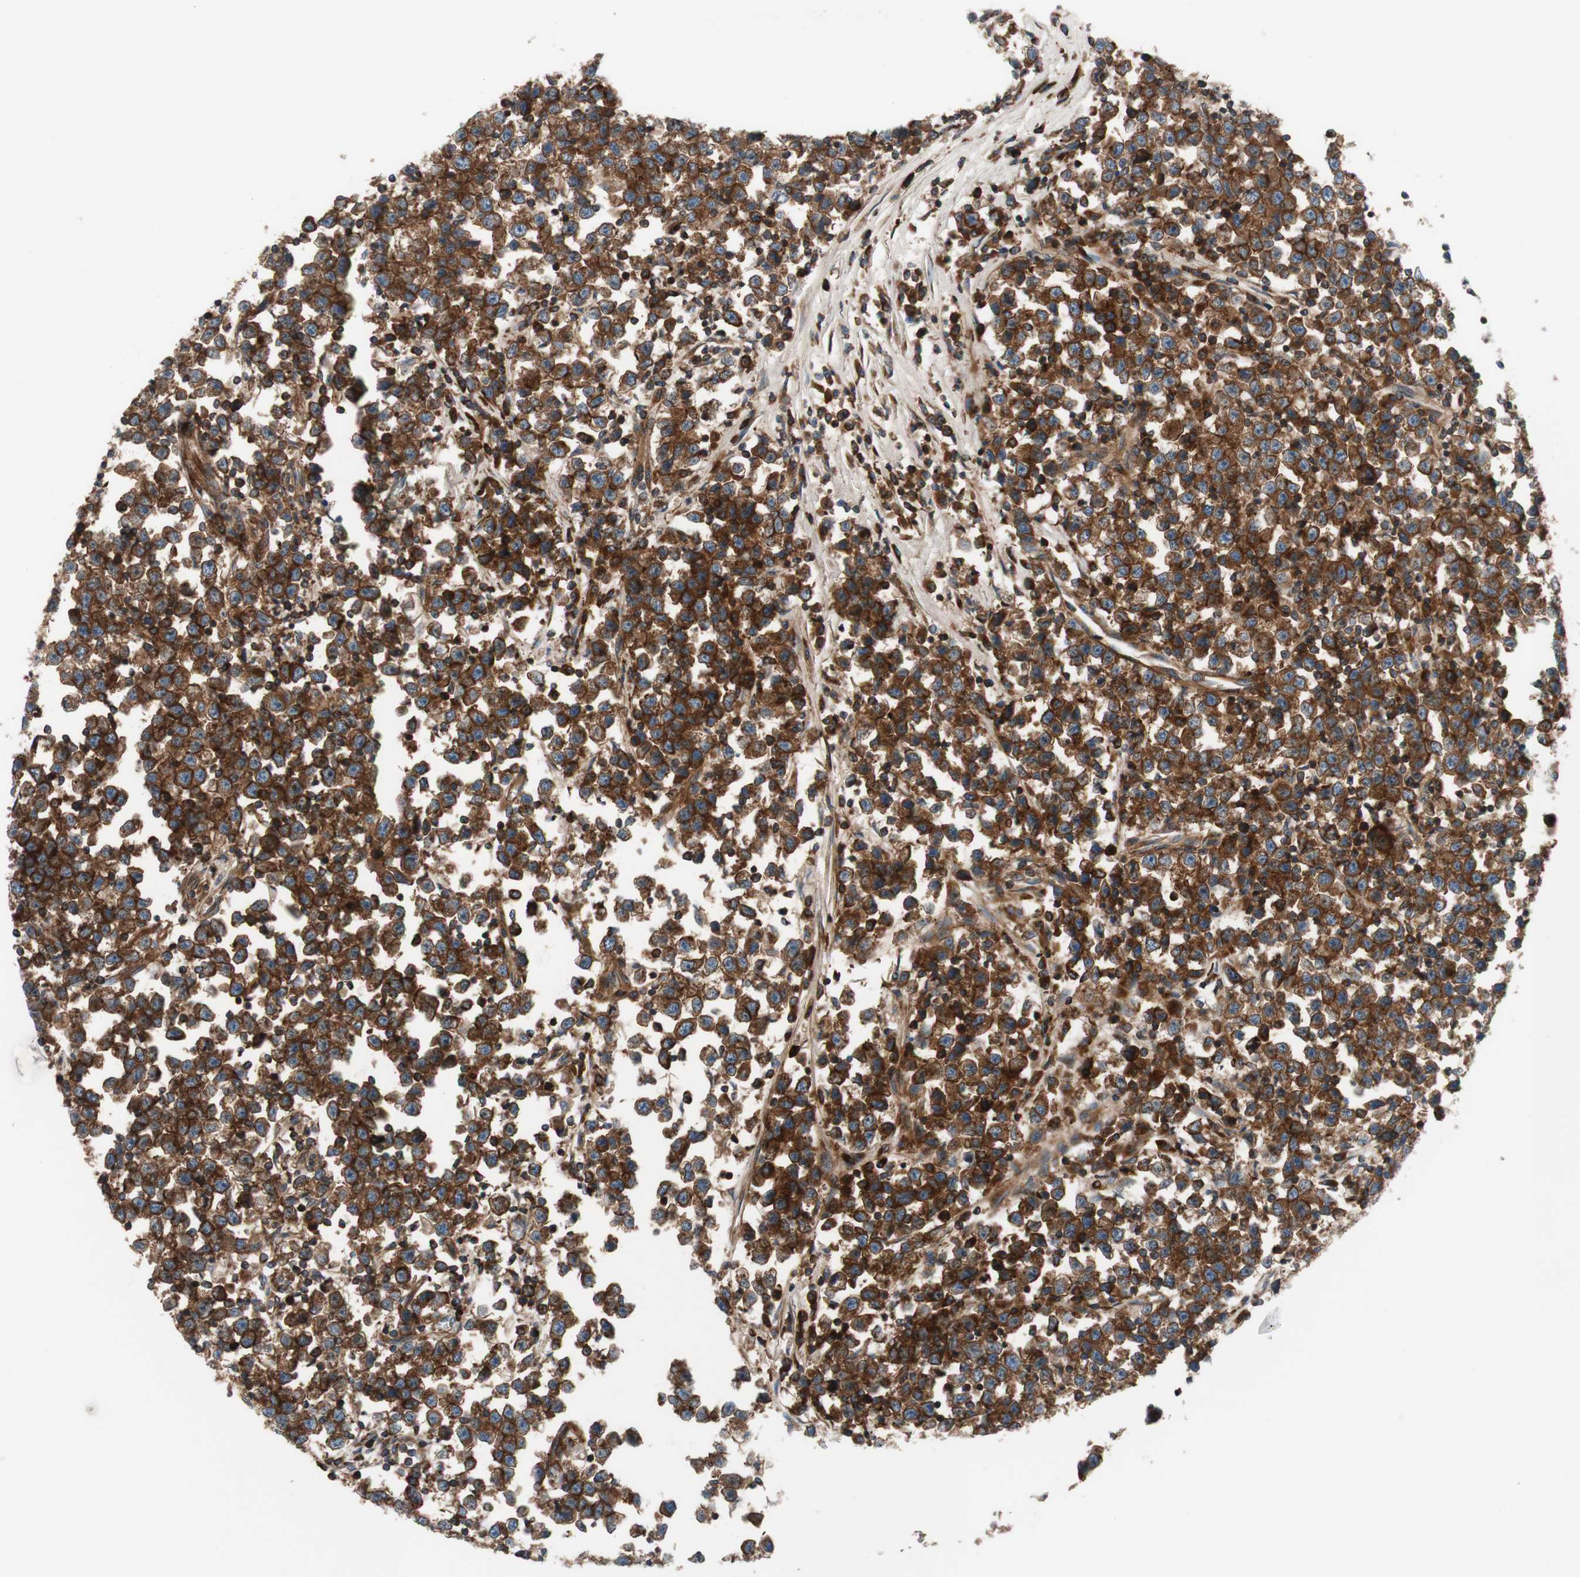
{"staining": {"intensity": "strong", "quantity": ">75%", "location": "cytoplasmic/membranous"}, "tissue": "testis cancer", "cell_type": "Tumor cells", "image_type": "cancer", "snomed": [{"axis": "morphology", "description": "Seminoma, NOS"}, {"axis": "topography", "description": "Testis"}], "caption": "Immunohistochemistry (IHC) image of human seminoma (testis) stained for a protein (brown), which reveals high levels of strong cytoplasmic/membranous staining in about >75% of tumor cells.", "gene": "CCN4", "patient": {"sex": "male", "age": 43}}